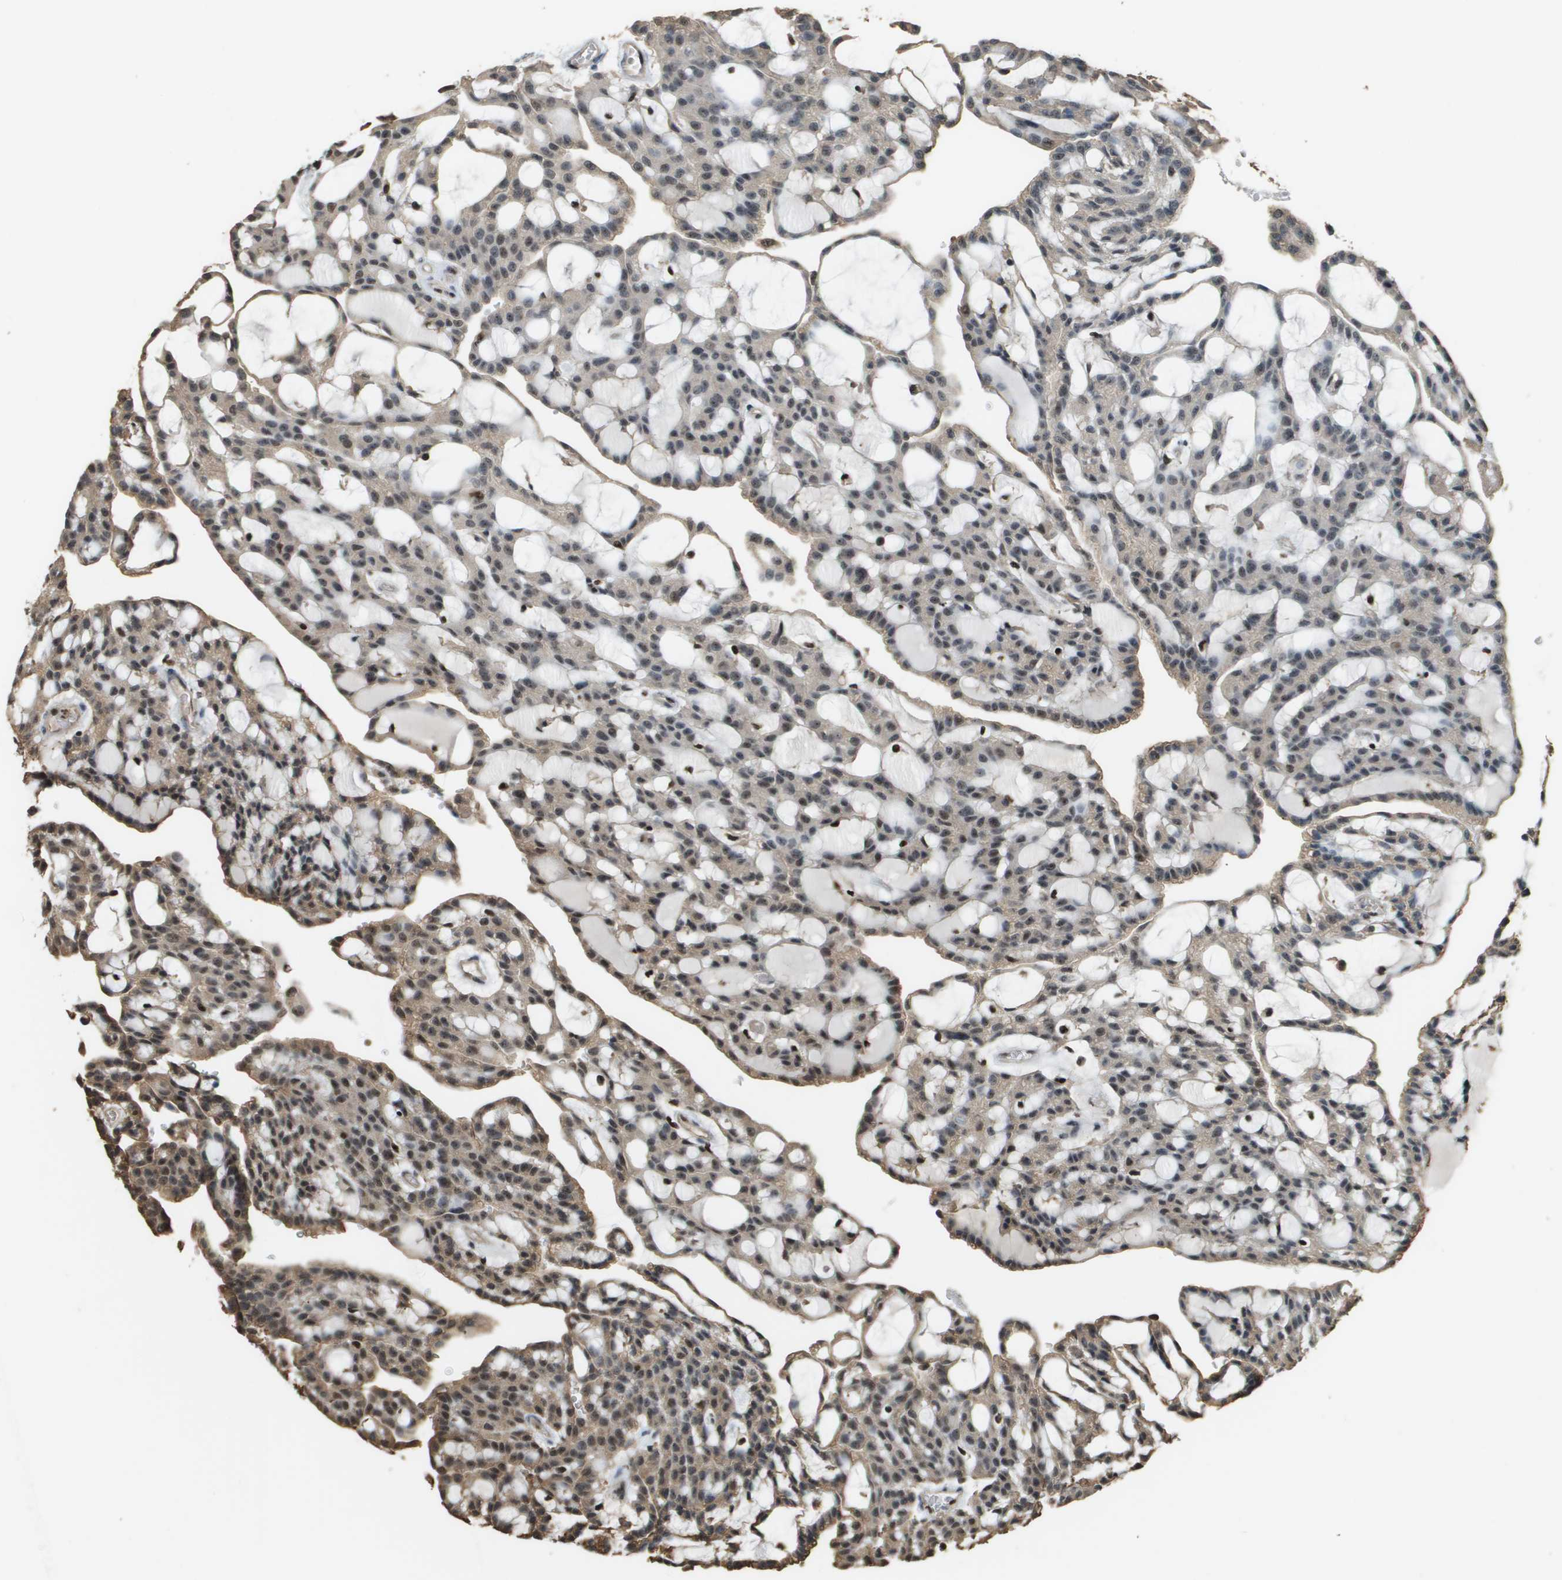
{"staining": {"intensity": "weak", "quantity": ">75%", "location": "cytoplasmic/membranous,nuclear"}, "tissue": "renal cancer", "cell_type": "Tumor cells", "image_type": "cancer", "snomed": [{"axis": "morphology", "description": "Adenocarcinoma, NOS"}, {"axis": "topography", "description": "Kidney"}], "caption": "Protein expression analysis of adenocarcinoma (renal) displays weak cytoplasmic/membranous and nuclear staining in about >75% of tumor cells. (brown staining indicates protein expression, while blue staining denotes nuclei).", "gene": "SP100", "patient": {"sex": "male", "age": 63}}